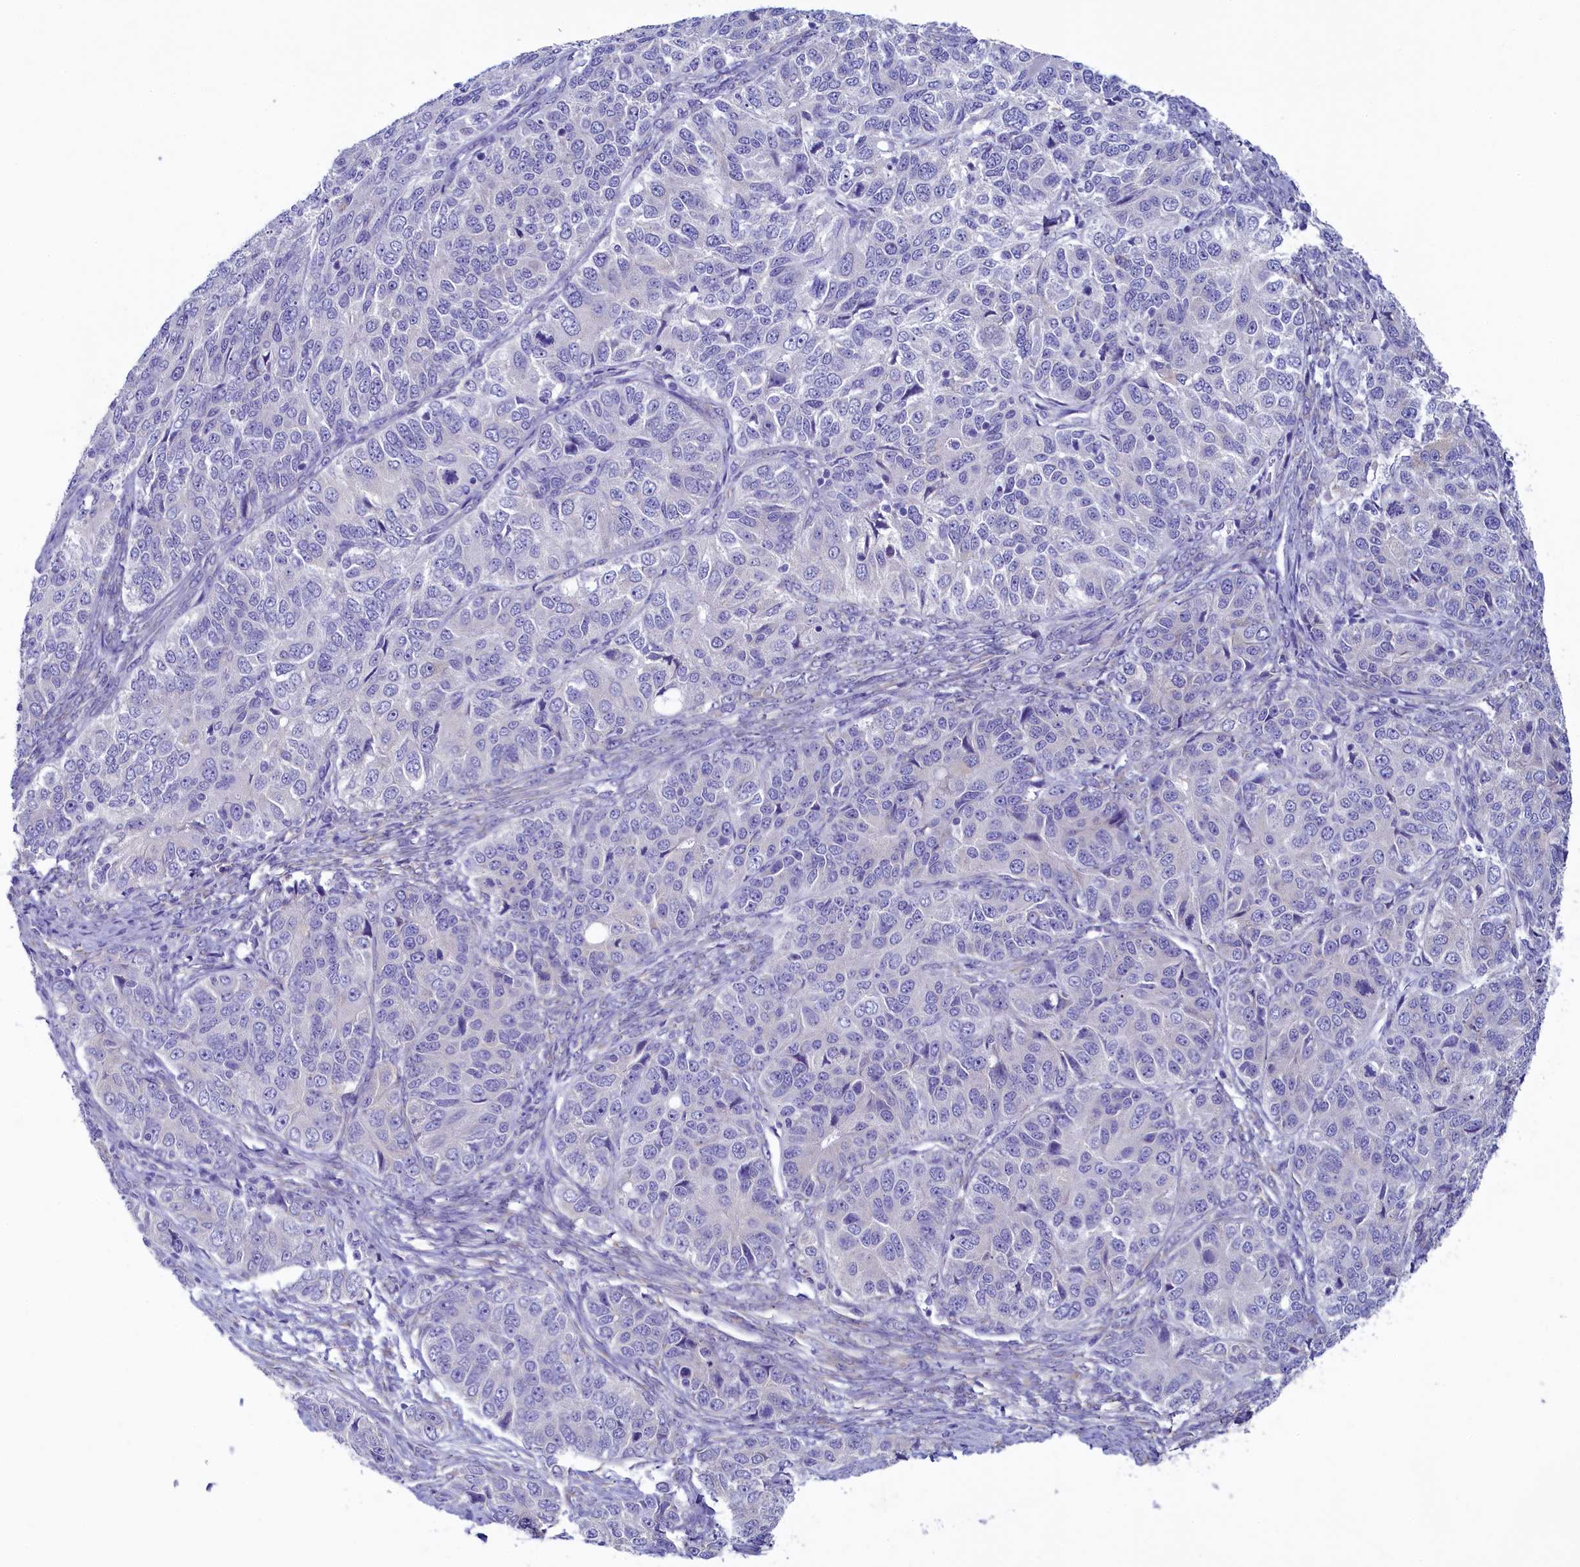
{"staining": {"intensity": "negative", "quantity": "none", "location": "none"}, "tissue": "ovarian cancer", "cell_type": "Tumor cells", "image_type": "cancer", "snomed": [{"axis": "morphology", "description": "Carcinoma, endometroid"}, {"axis": "topography", "description": "Ovary"}], "caption": "Micrograph shows no protein expression in tumor cells of endometroid carcinoma (ovarian) tissue.", "gene": "SKA3", "patient": {"sex": "female", "age": 51}}